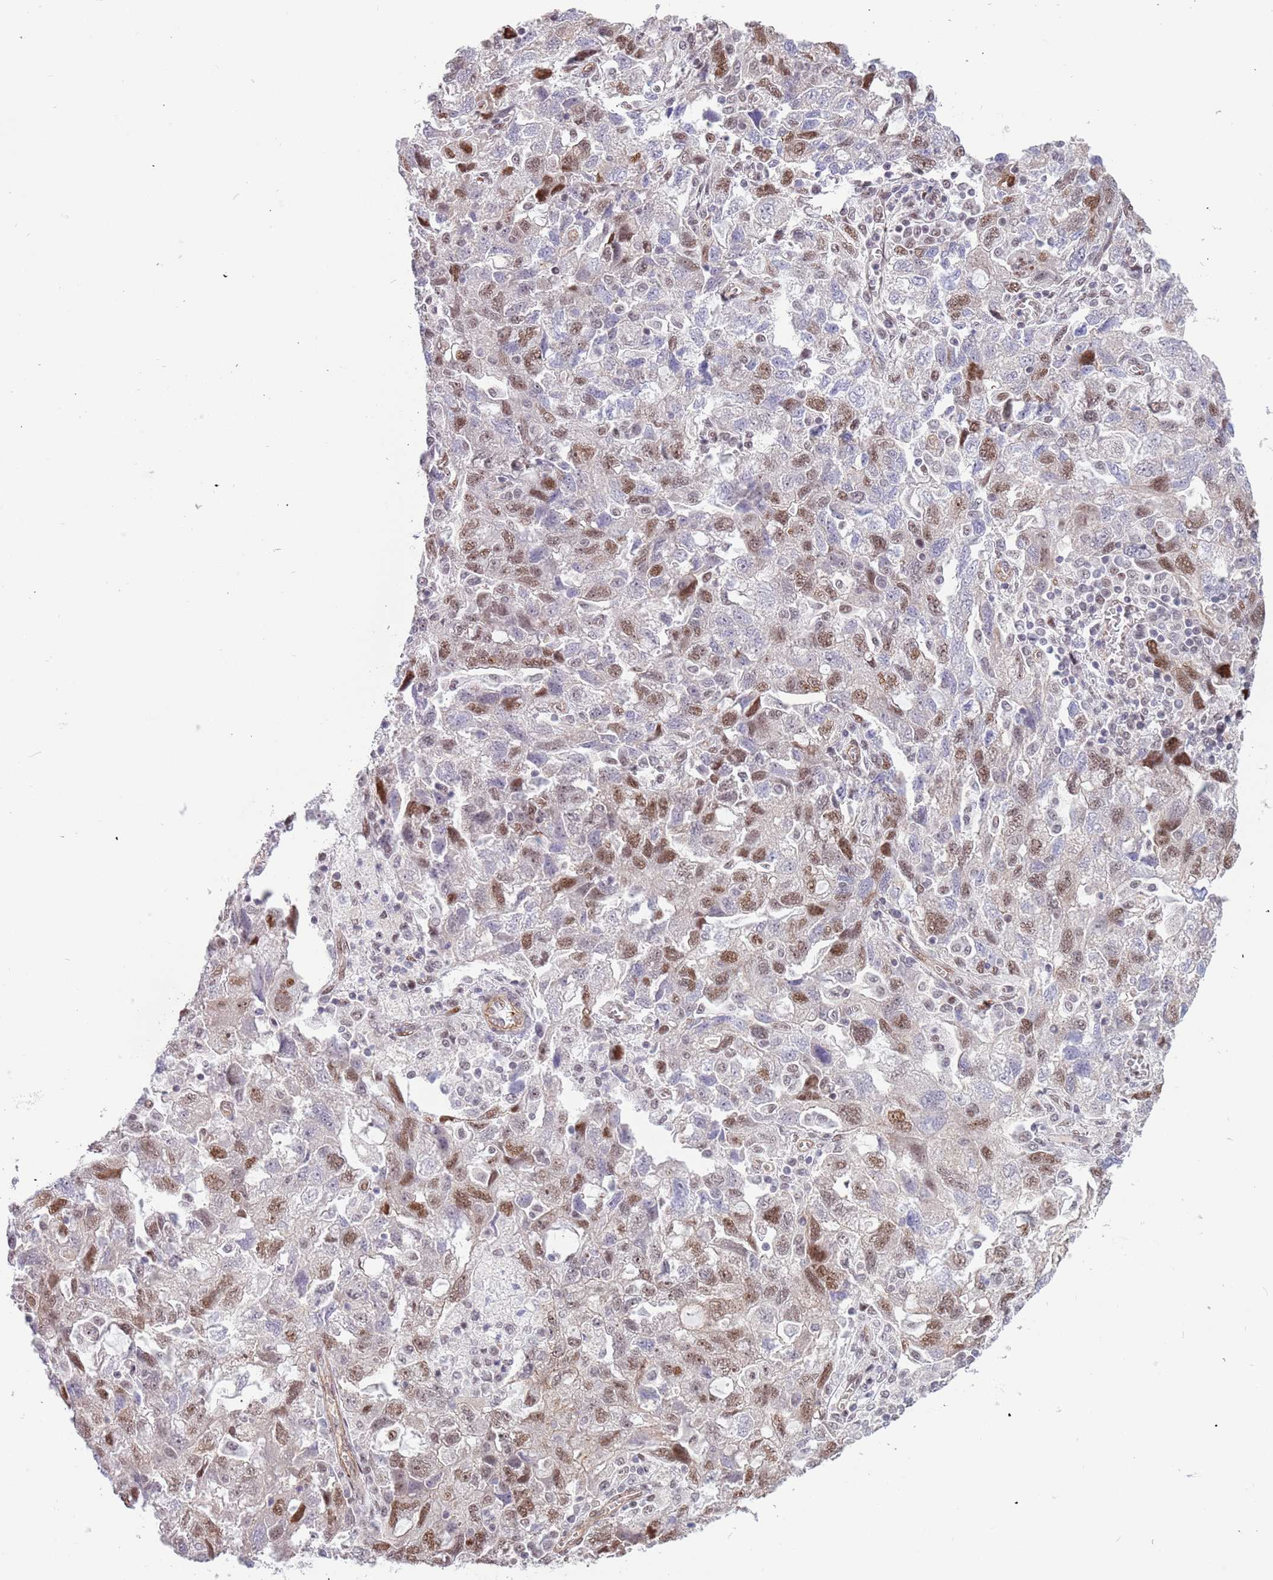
{"staining": {"intensity": "moderate", "quantity": "25%-75%", "location": "nuclear"}, "tissue": "ovarian cancer", "cell_type": "Tumor cells", "image_type": "cancer", "snomed": [{"axis": "morphology", "description": "Carcinoma, NOS"}, {"axis": "morphology", "description": "Cystadenocarcinoma, serous, NOS"}, {"axis": "topography", "description": "Ovary"}], "caption": "This histopathology image shows IHC staining of serous cystadenocarcinoma (ovarian), with medium moderate nuclear expression in about 25%-75% of tumor cells.", "gene": "LRMDA", "patient": {"sex": "female", "age": 69}}